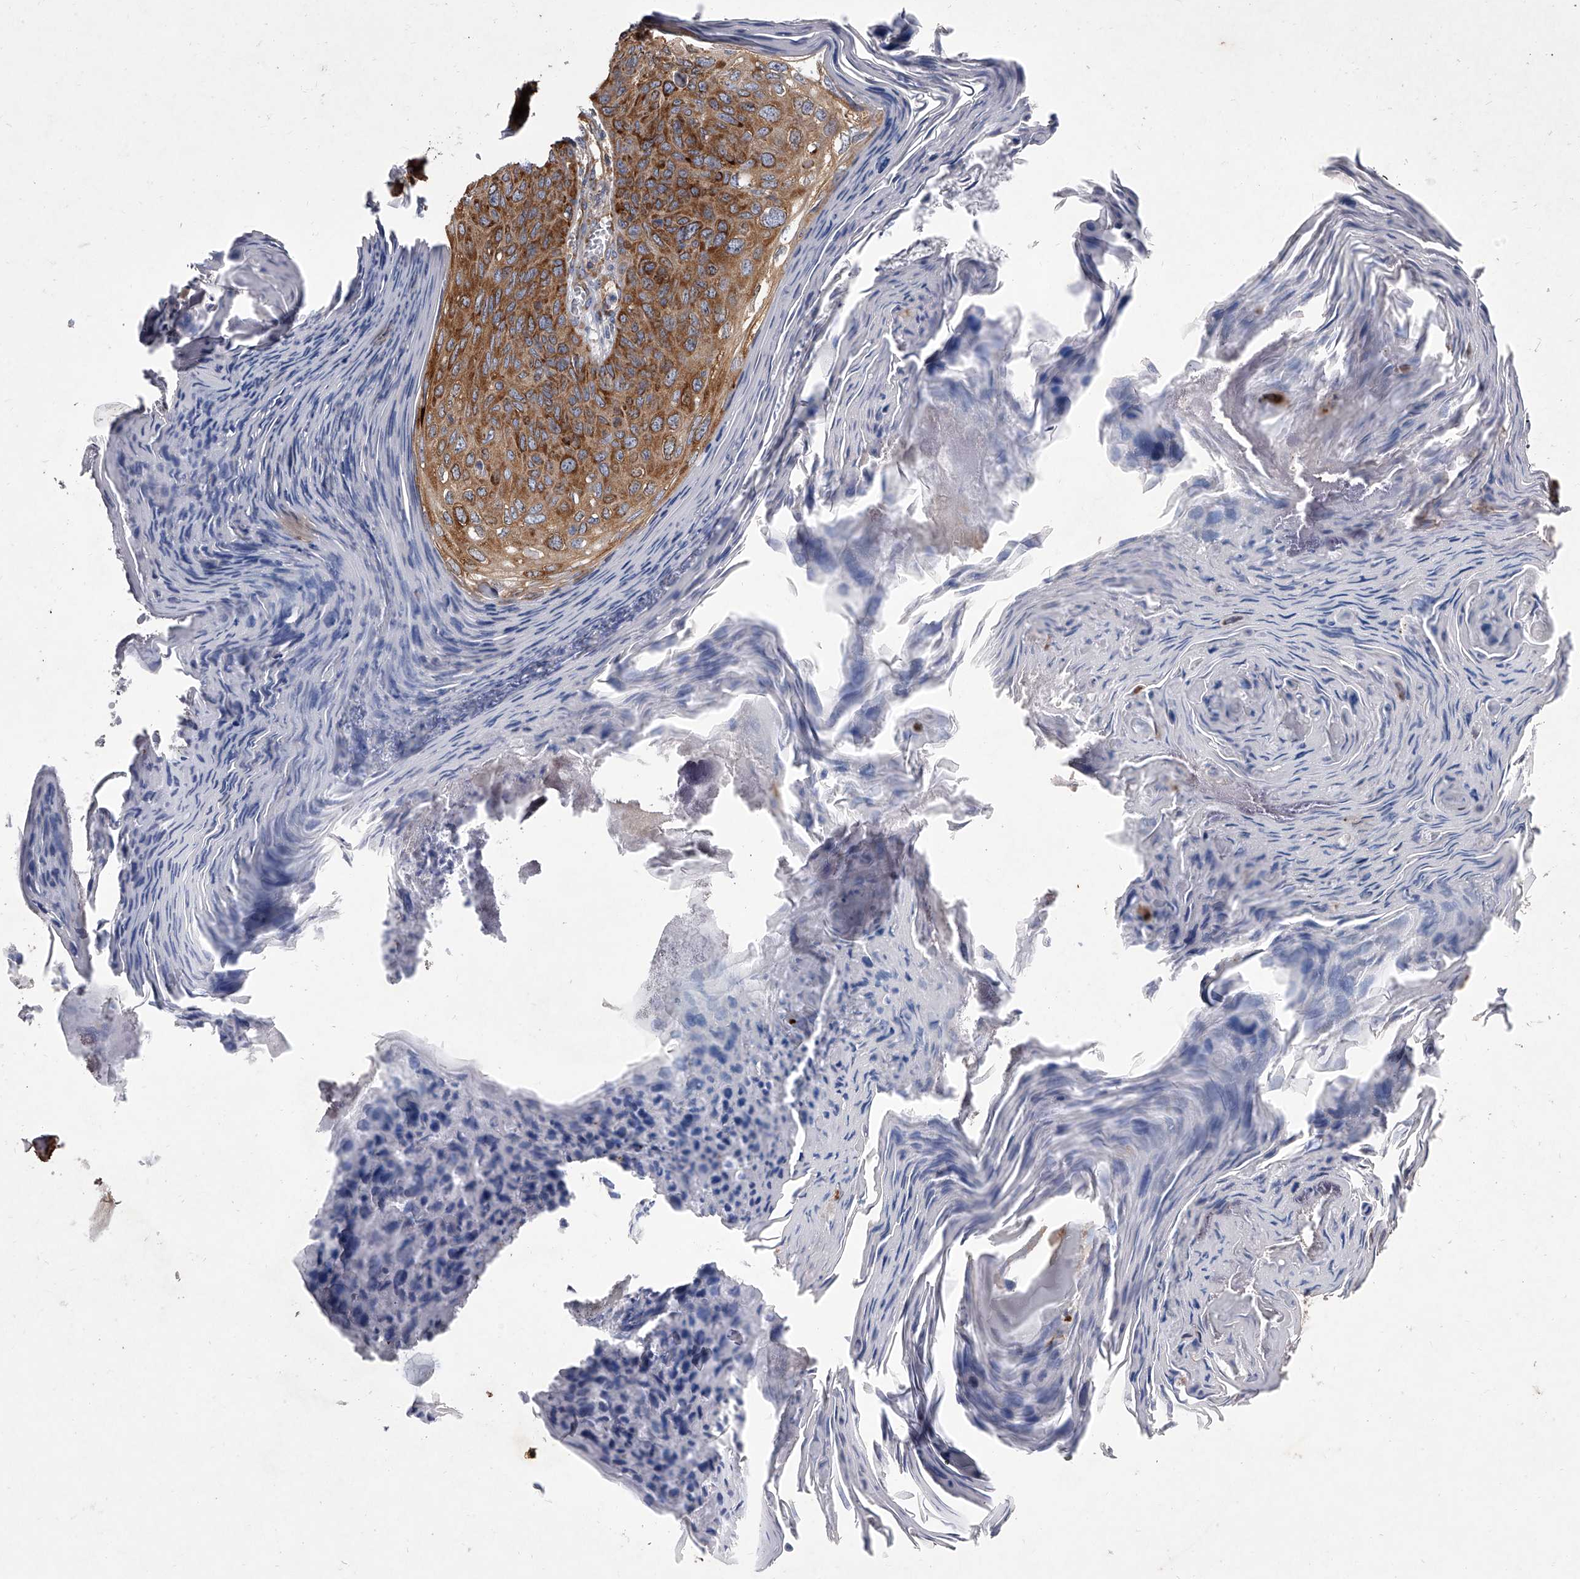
{"staining": {"intensity": "moderate", "quantity": ">75%", "location": "cytoplasmic/membranous"}, "tissue": "skin cancer", "cell_type": "Tumor cells", "image_type": "cancer", "snomed": [{"axis": "morphology", "description": "Squamous cell carcinoma, NOS"}, {"axis": "topography", "description": "Skin"}], "caption": "Human skin cancer (squamous cell carcinoma) stained with a protein marker exhibits moderate staining in tumor cells.", "gene": "EIF2S2", "patient": {"sex": "female", "age": 90}}